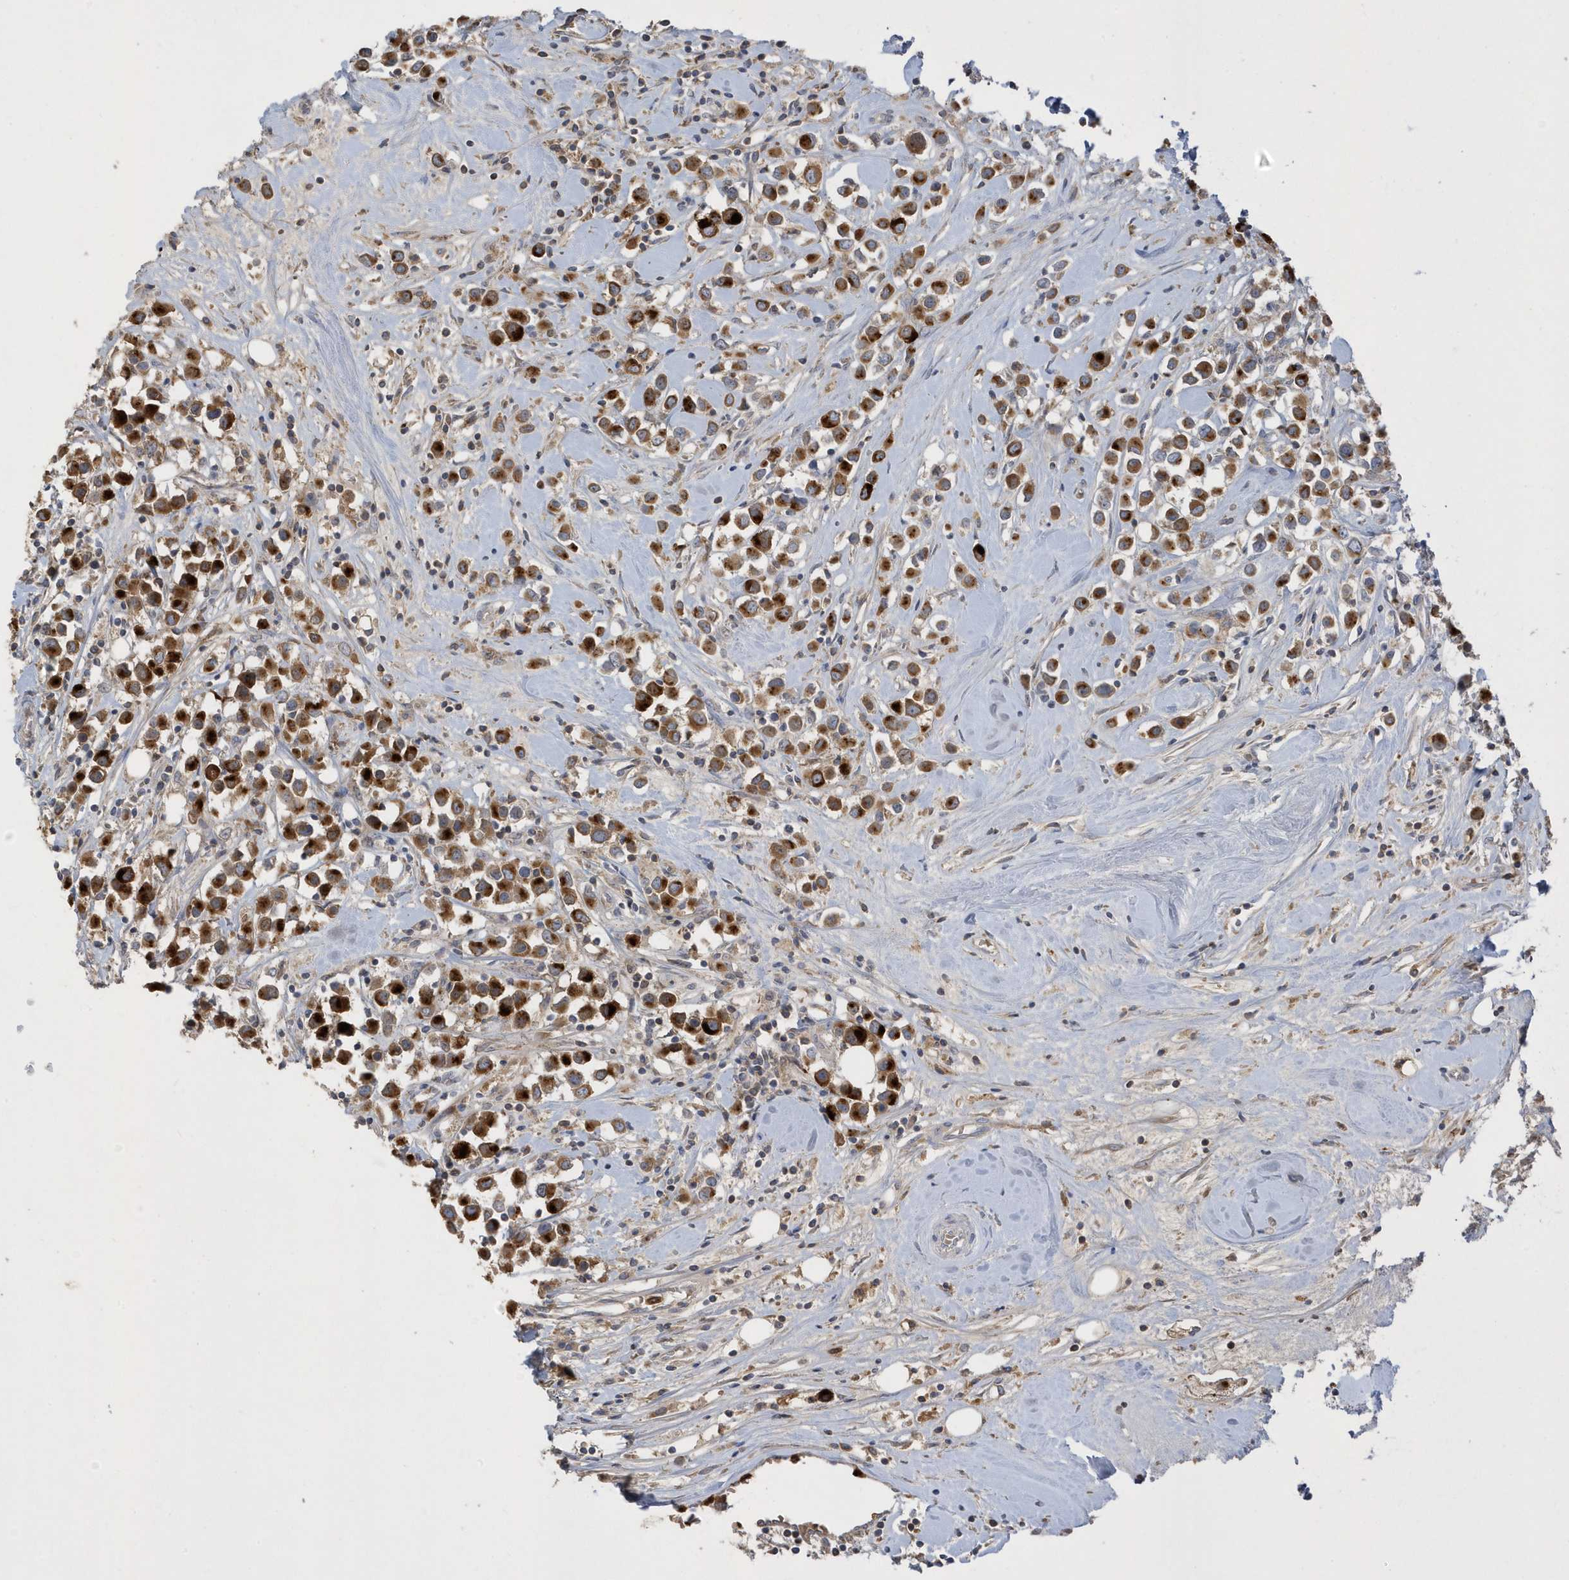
{"staining": {"intensity": "strong", "quantity": ">75%", "location": "cytoplasmic/membranous"}, "tissue": "breast cancer", "cell_type": "Tumor cells", "image_type": "cancer", "snomed": [{"axis": "morphology", "description": "Duct carcinoma"}, {"axis": "topography", "description": "Breast"}], "caption": "Immunohistochemistry (IHC) photomicrograph of breast invasive ductal carcinoma stained for a protein (brown), which displays high levels of strong cytoplasmic/membranous positivity in about >75% of tumor cells.", "gene": "DPP9", "patient": {"sex": "female", "age": 61}}